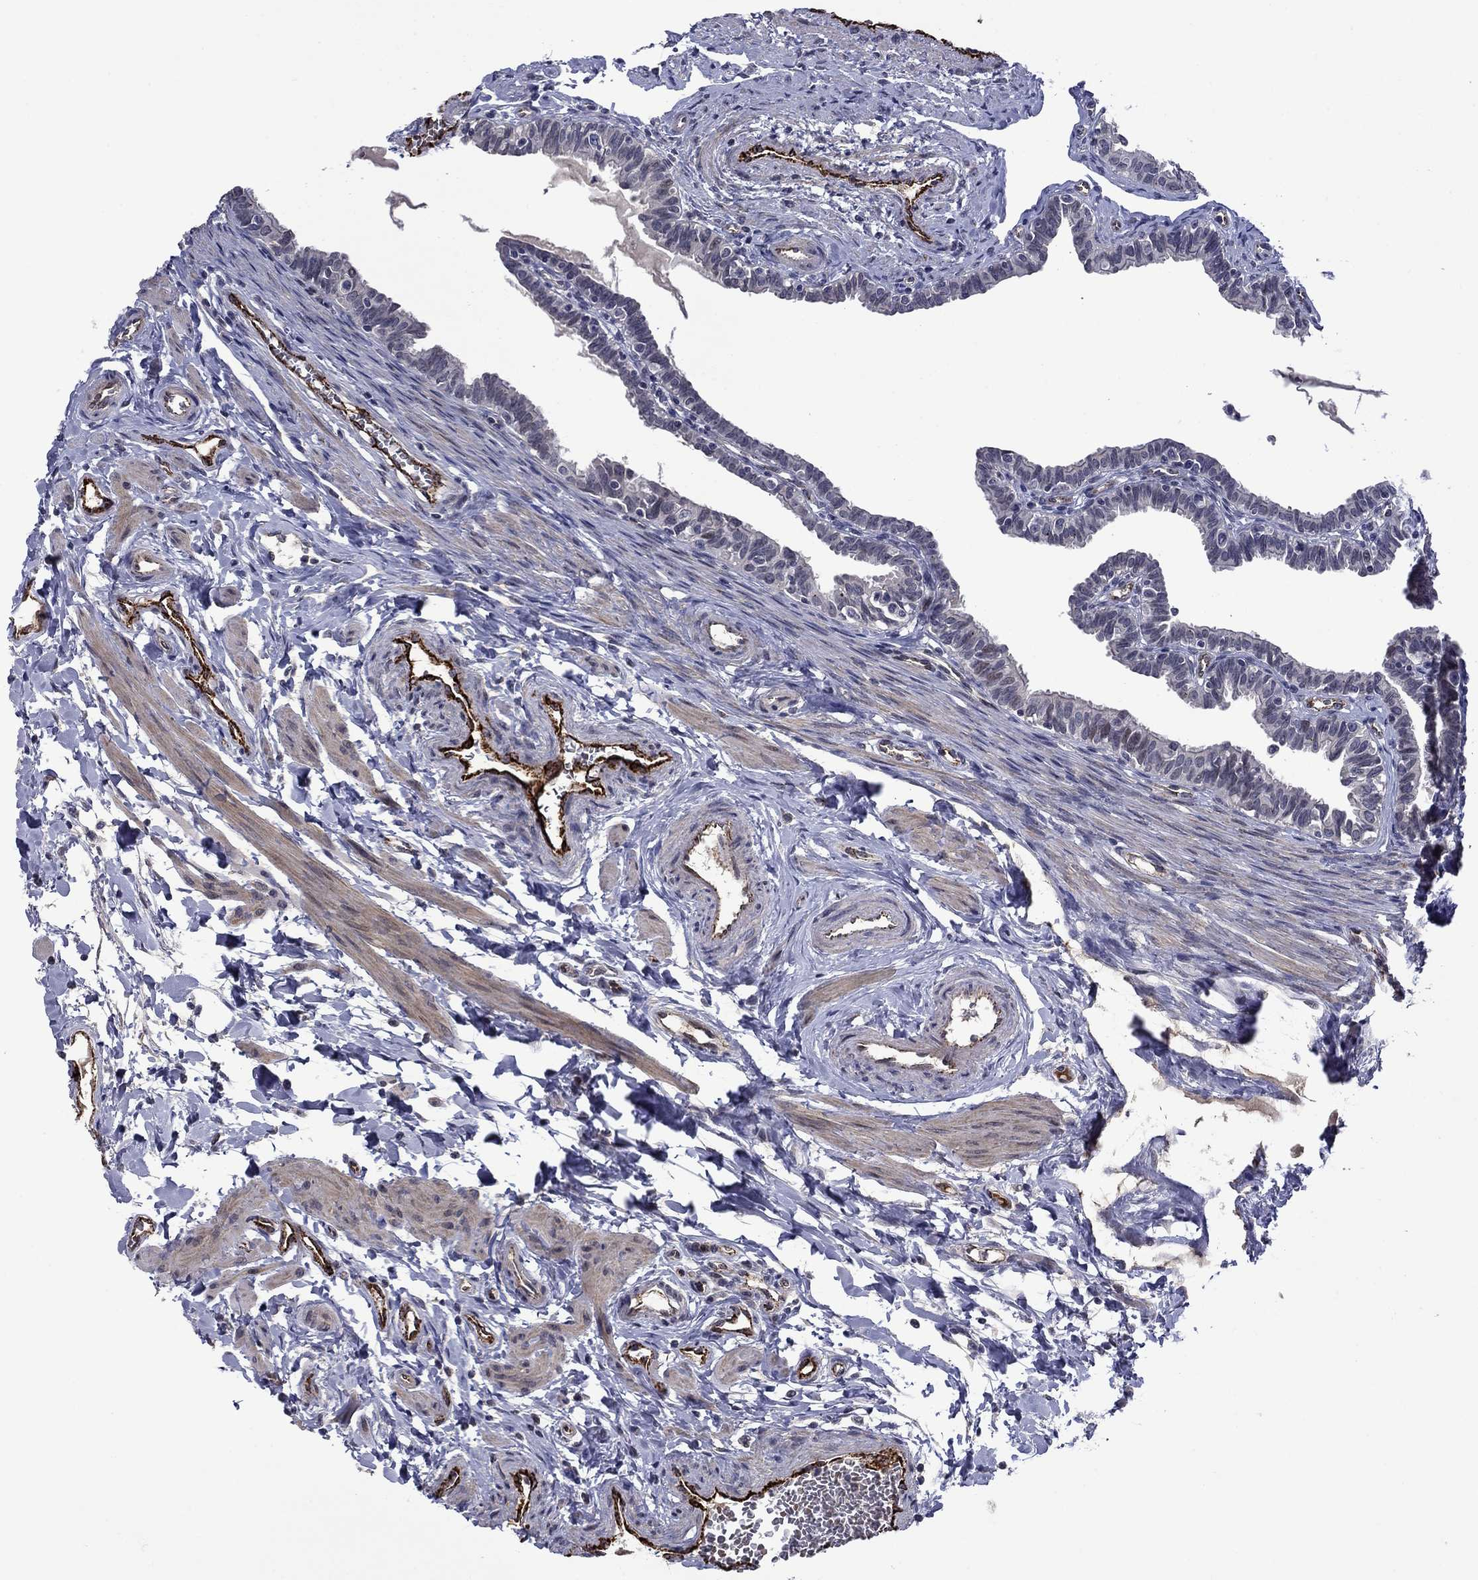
{"staining": {"intensity": "negative", "quantity": "none", "location": "none"}, "tissue": "fallopian tube", "cell_type": "Glandular cells", "image_type": "normal", "snomed": [{"axis": "morphology", "description": "Normal tissue, NOS"}, {"axis": "topography", "description": "Fallopian tube"}], "caption": "Immunohistochemistry (IHC) photomicrograph of normal fallopian tube stained for a protein (brown), which exhibits no expression in glandular cells.", "gene": "SLITRK1", "patient": {"sex": "female", "age": 36}}